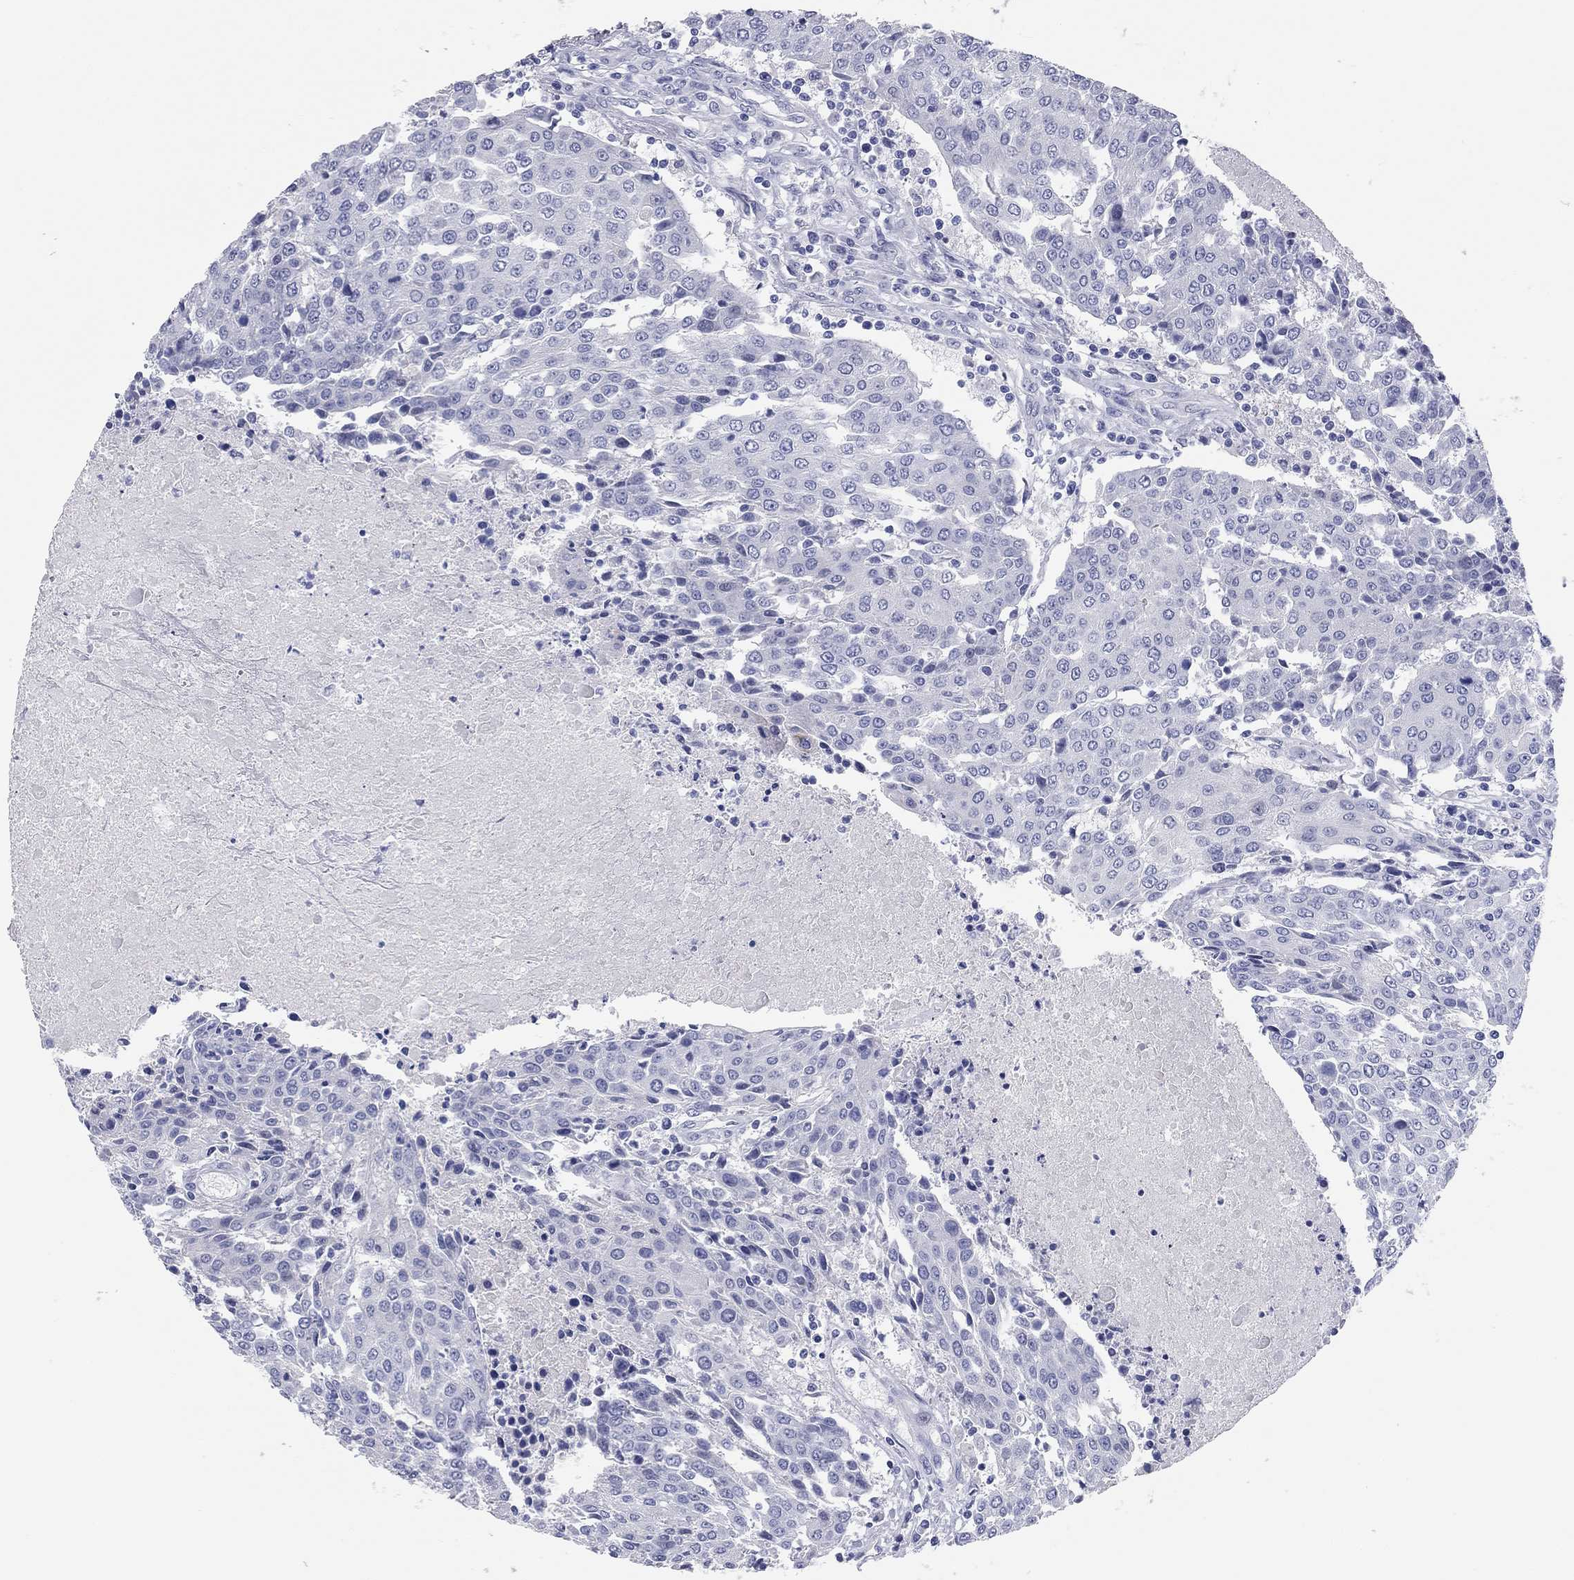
{"staining": {"intensity": "negative", "quantity": "none", "location": "none"}, "tissue": "urothelial cancer", "cell_type": "Tumor cells", "image_type": "cancer", "snomed": [{"axis": "morphology", "description": "Urothelial carcinoma, High grade"}, {"axis": "topography", "description": "Urinary bladder"}], "caption": "This is an immunohistochemistry (IHC) photomicrograph of urothelial cancer. There is no staining in tumor cells.", "gene": "TMEM221", "patient": {"sex": "female", "age": 85}}